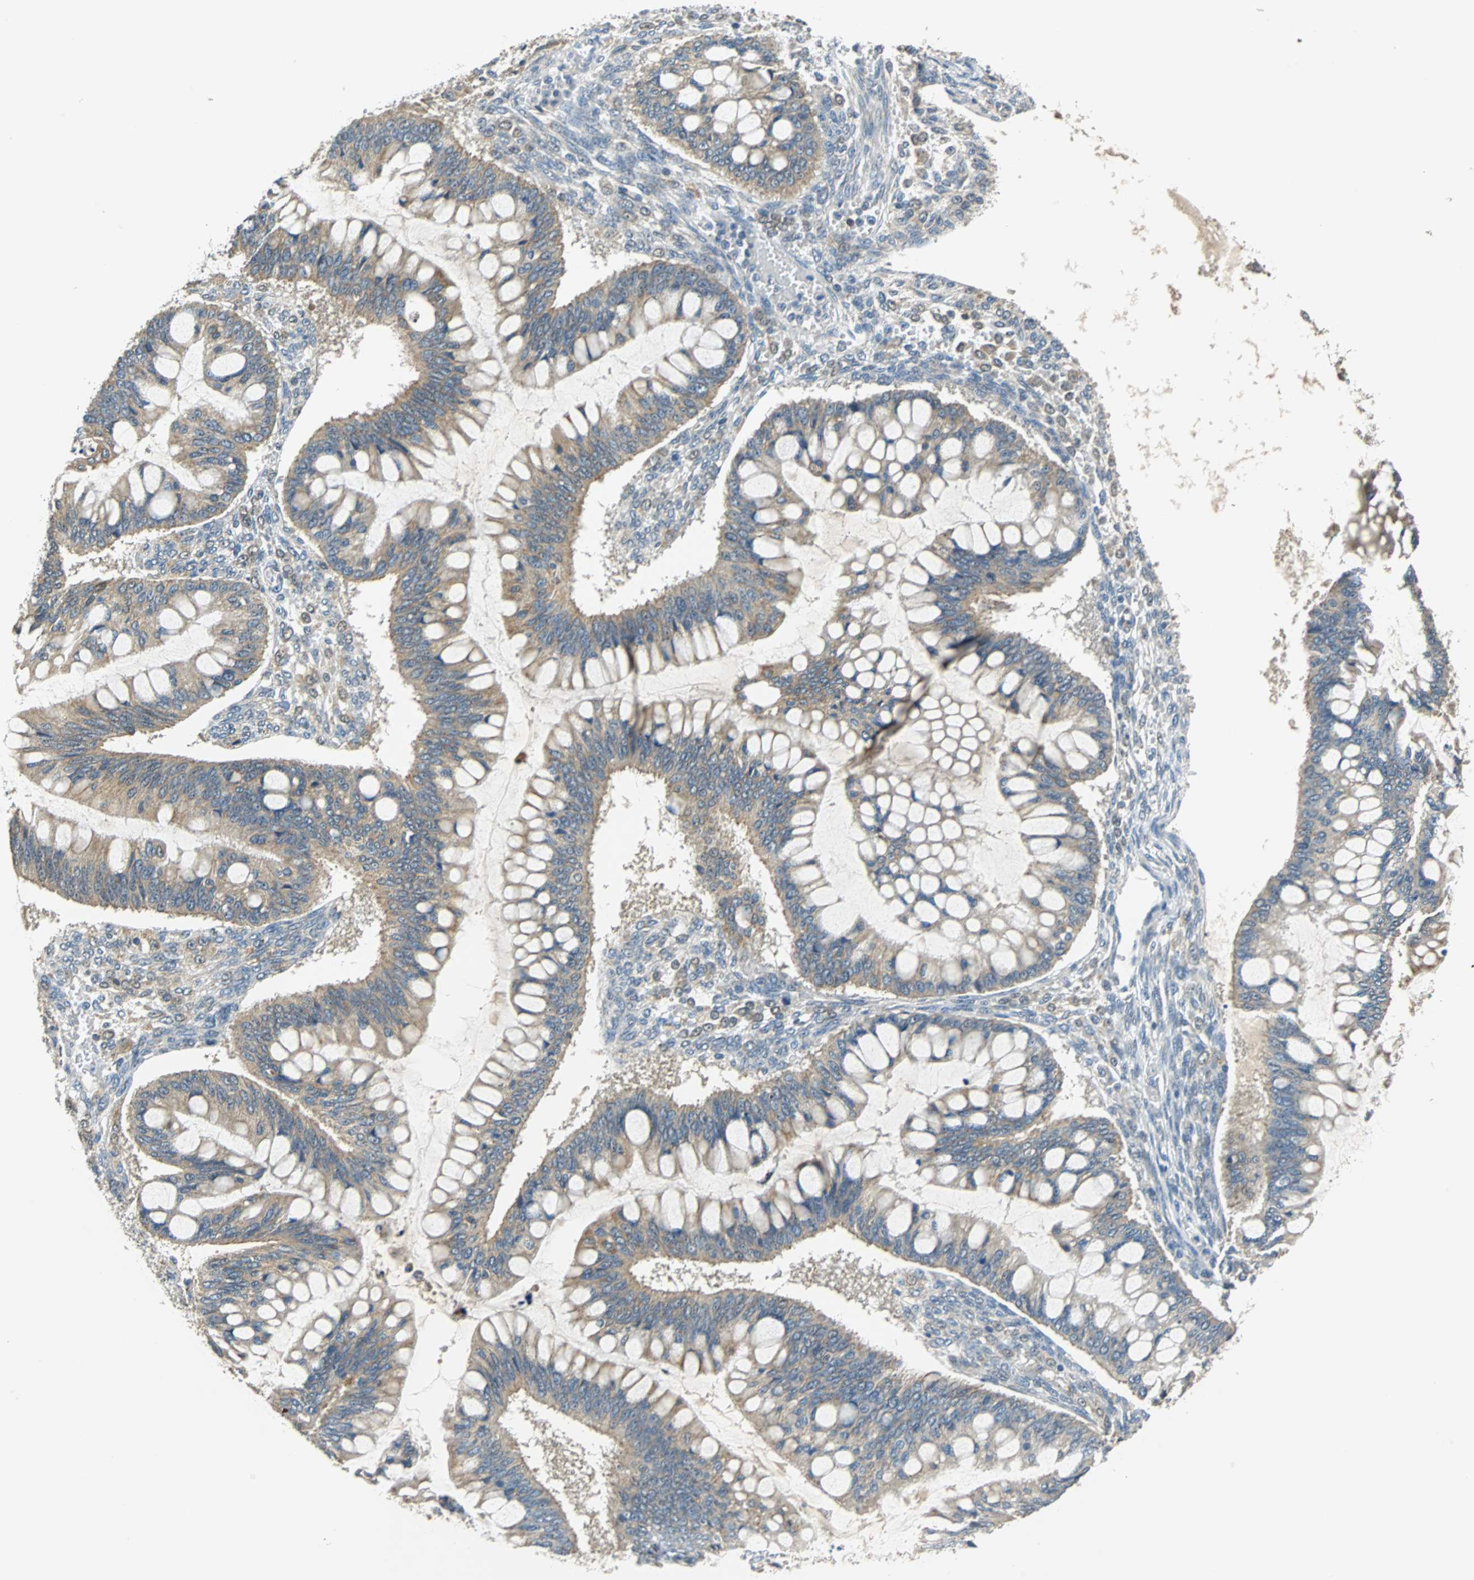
{"staining": {"intensity": "moderate", "quantity": ">75%", "location": "cytoplasmic/membranous"}, "tissue": "ovarian cancer", "cell_type": "Tumor cells", "image_type": "cancer", "snomed": [{"axis": "morphology", "description": "Cystadenocarcinoma, mucinous, NOS"}, {"axis": "topography", "description": "Ovary"}], "caption": "Immunohistochemistry (DAB (3,3'-diaminobenzidine)) staining of human ovarian cancer (mucinous cystadenocarcinoma) shows moderate cytoplasmic/membranous protein staining in approximately >75% of tumor cells.", "gene": "CPA3", "patient": {"sex": "female", "age": 73}}